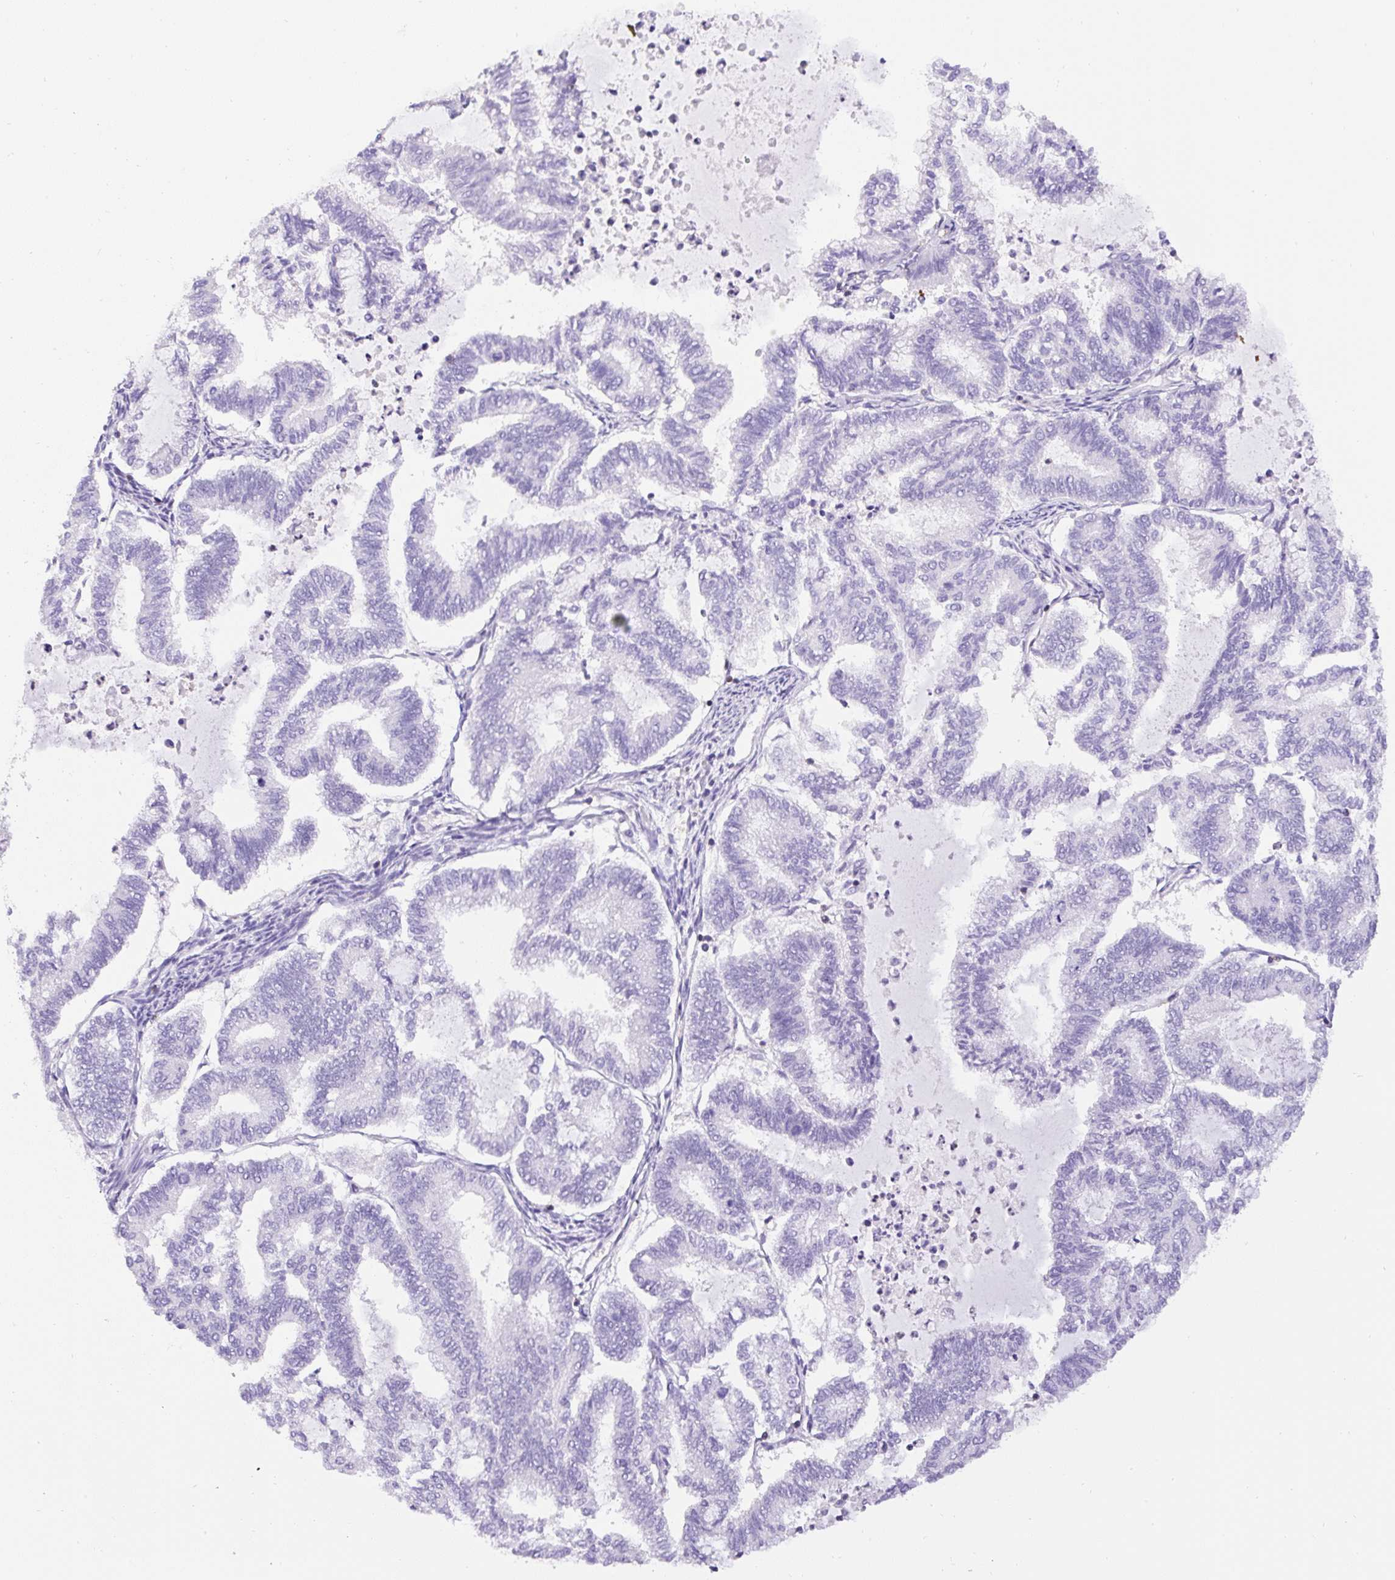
{"staining": {"intensity": "negative", "quantity": "none", "location": "none"}, "tissue": "endometrial cancer", "cell_type": "Tumor cells", "image_type": "cancer", "snomed": [{"axis": "morphology", "description": "Adenocarcinoma, NOS"}, {"axis": "topography", "description": "Endometrium"}], "caption": "Immunohistochemistry (IHC) of human adenocarcinoma (endometrial) shows no staining in tumor cells.", "gene": "FAM228B", "patient": {"sex": "female", "age": 79}}